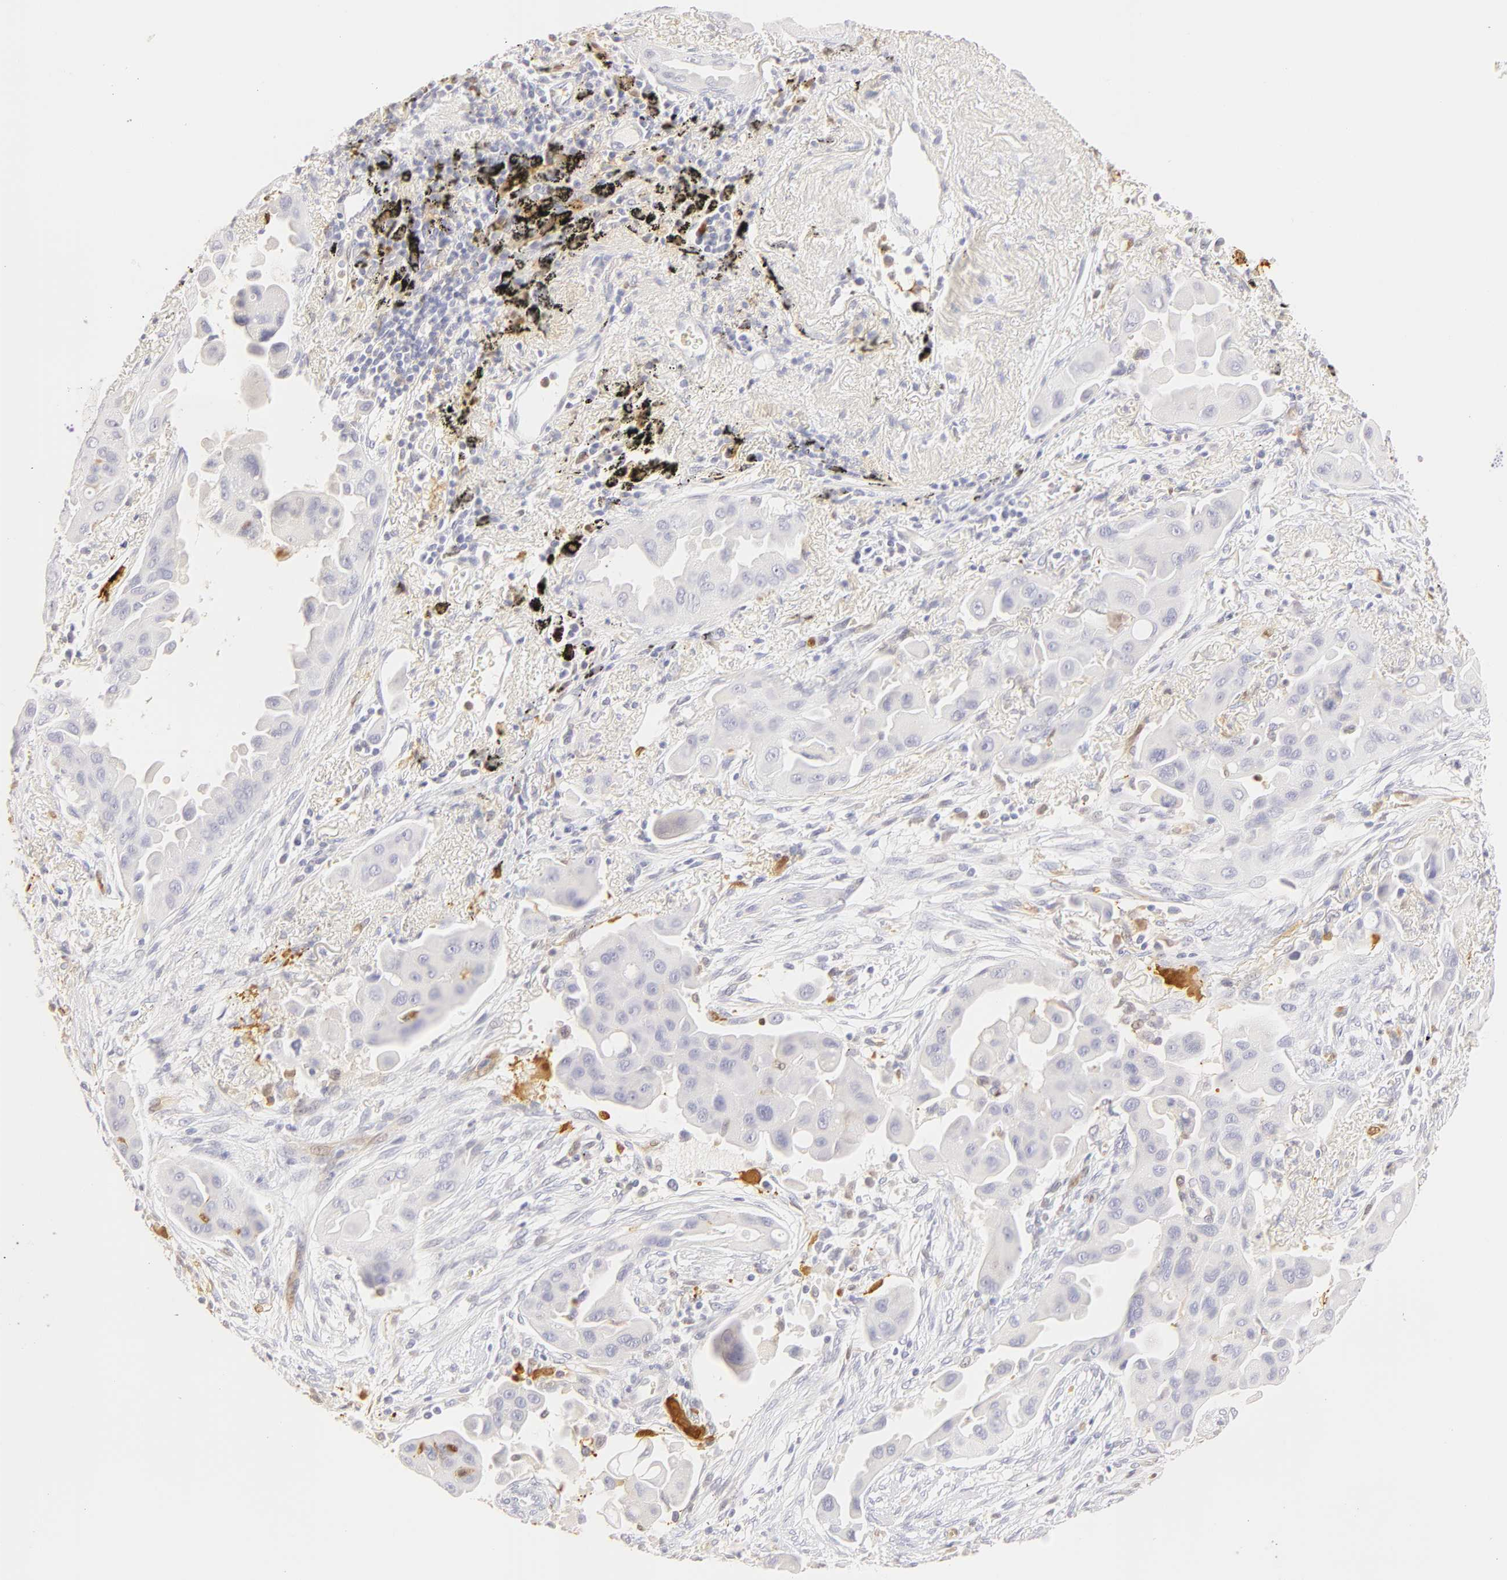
{"staining": {"intensity": "negative", "quantity": "none", "location": "none"}, "tissue": "lung cancer", "cell_type": "Tumor cells", "image_type": "cancer", "snomed": [{"axis": "morphology", "description": "Adenocarcinoma, NOS"}, {"axis": "topography", "description": "Lung"}], "caption": "High magnification brightfield microscopy of lung cancer (adenocarcinoma) stained with DAB (brown) and counterstained with hematoxylin (blue): tumor cells show no significant staining.", "gene": "CA2", "patient": {"sex": "male", "age": 68}}